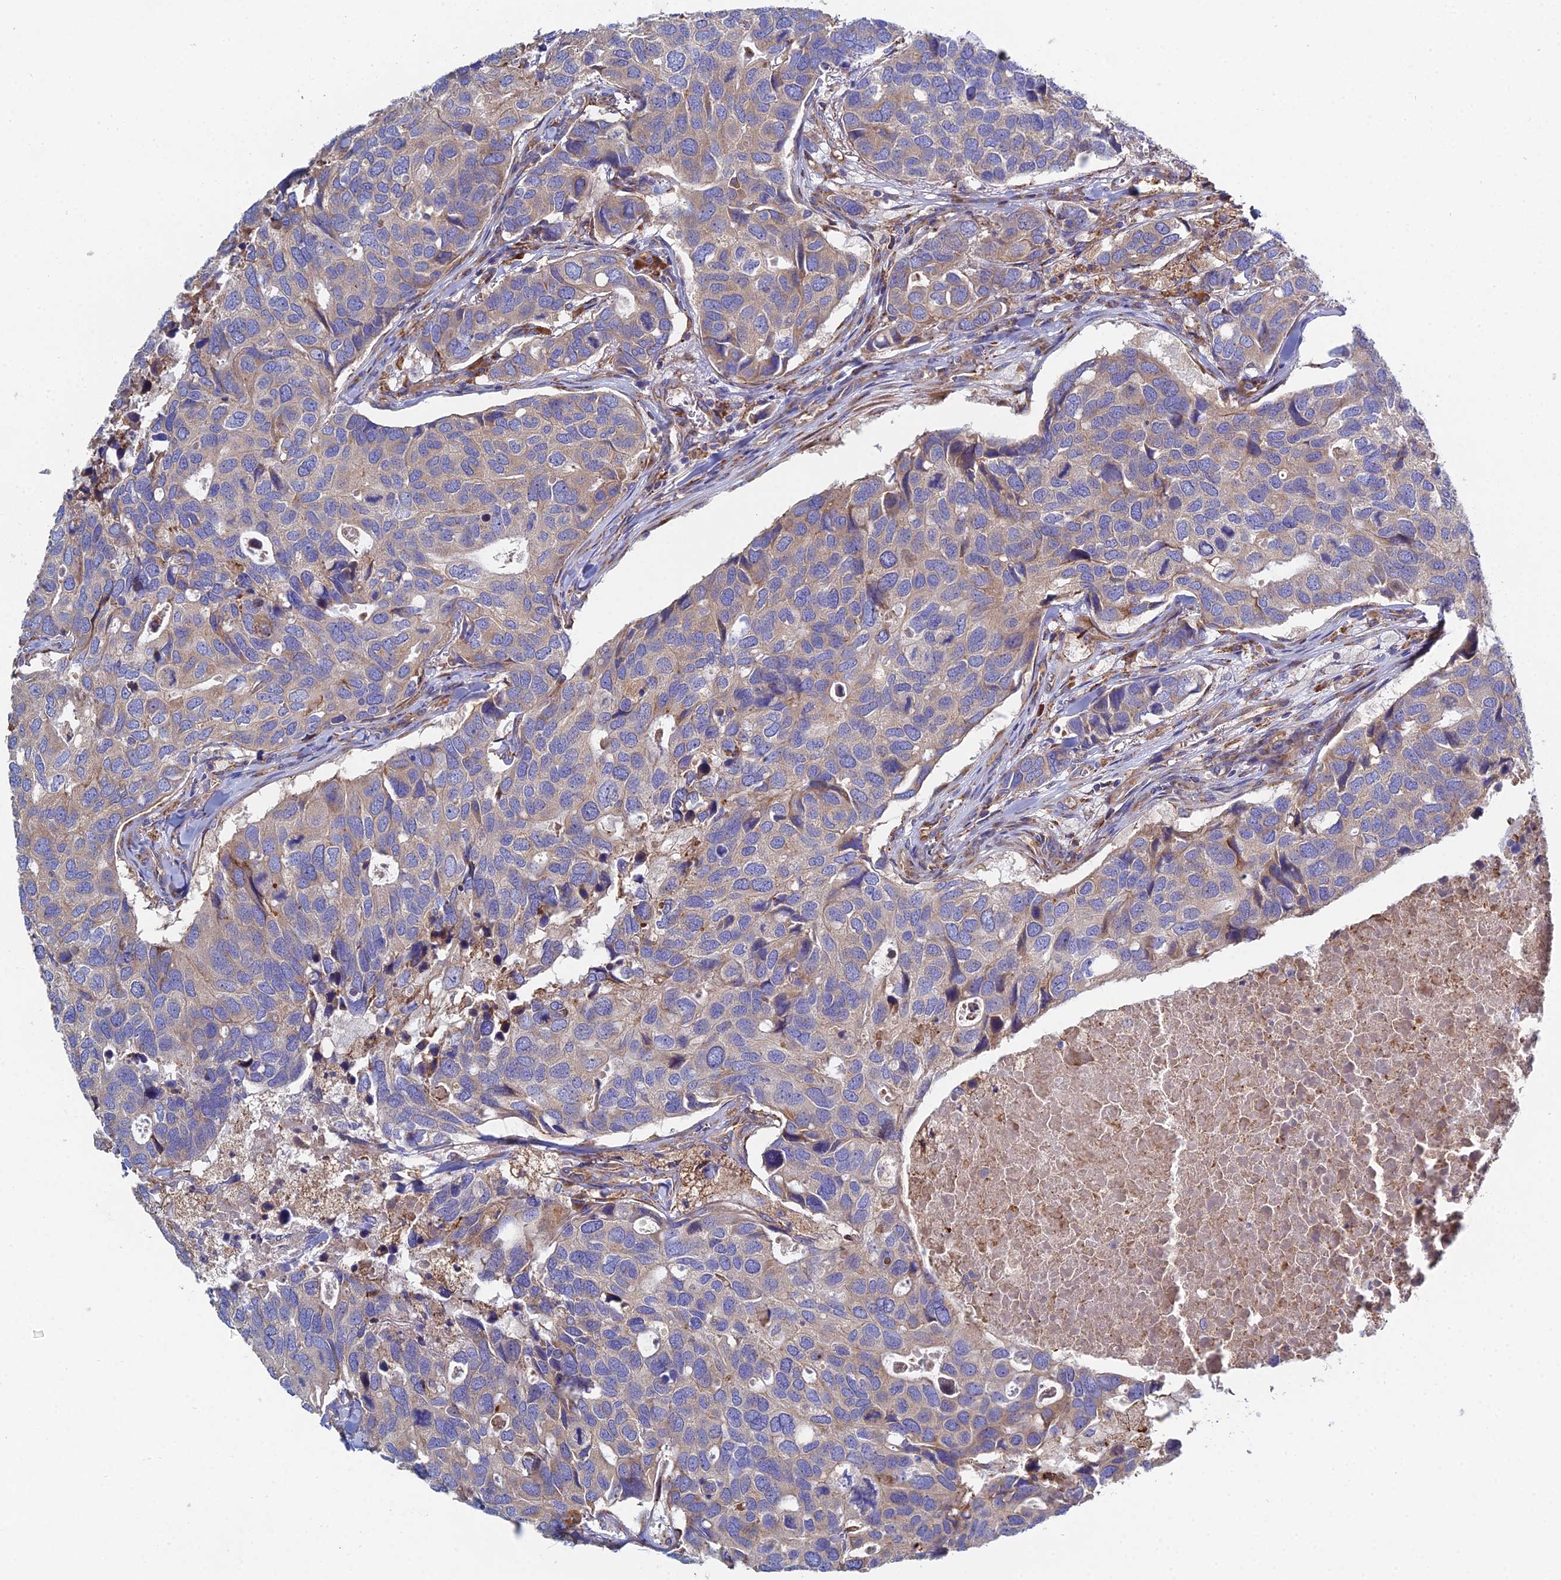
{"staining": {"intensity": "negative", "quantity": "none", "location": "none"}, "tissue": "breast cancer", "cell_type": "Tumor cells", "image_type": "cancer", "snomed": [{"axis": "morphology", "description": "Duct carcinoma"}, {"axis": "topography", "description": "Breast"}], "caption": "IHC of human breast cancer demonstrates no staining in tumor cells. (DAB (3,3'-diaminobenzidine) immunohistochemistry visualized using brightfield microscopy, high magnification).", "gene": "CLCN3", "patient": {"sex": "female", "age": 83}}